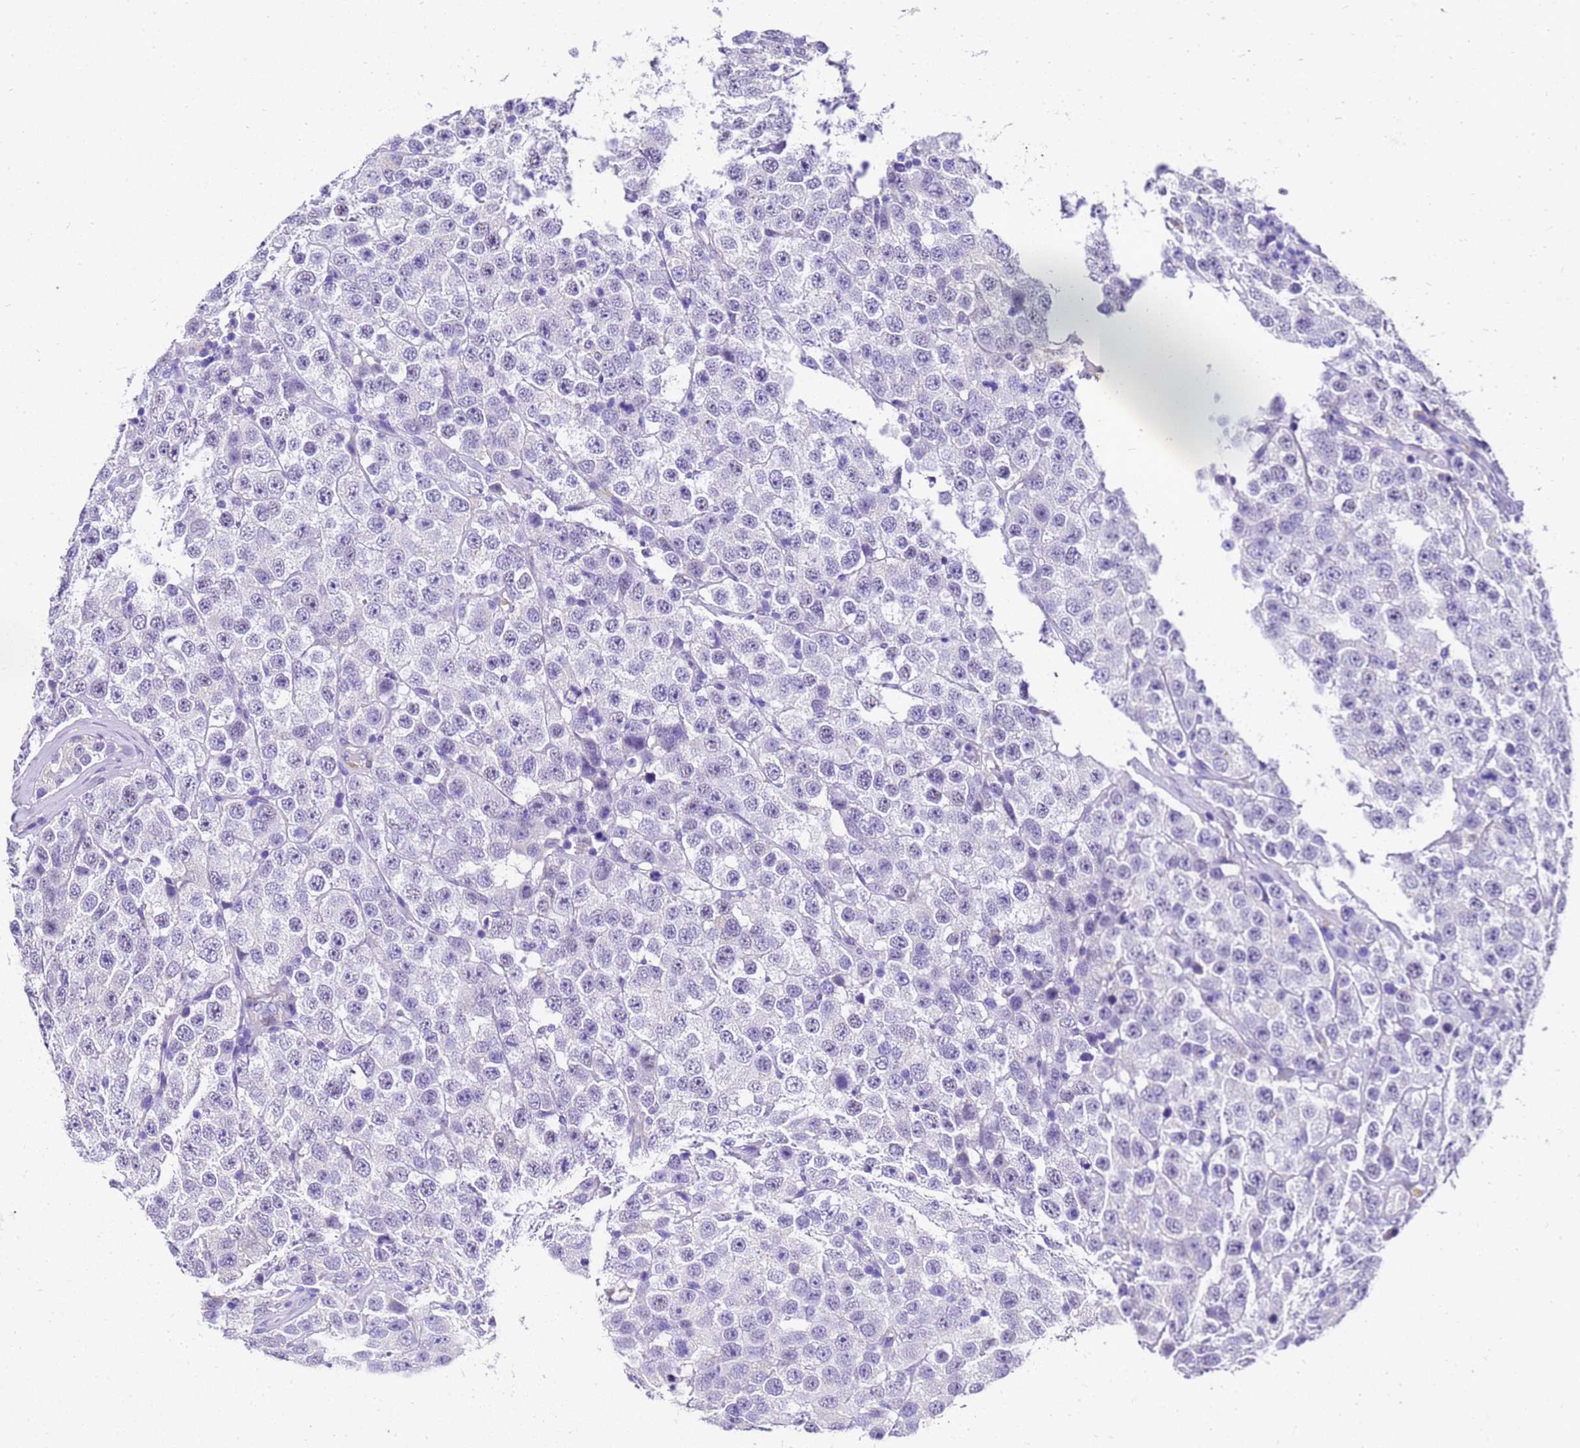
{"staining": {"intensity": "negative", "quantity": "none", "location": "none"}, "tissue": "testis cancer", "cell_type": "Tumor cells", "image_type": "cancer", "snomed": [{"axis": "morphology", "description": "Seminoma, NOS"}, {"axis": "topography", "description": "Testis"}], "caption": "Image shows no significant protein expression in tumor cells of testis cancer (seminoma).", "gene": "HSPB6", "patient": {"sex": "male", "age": 28}}